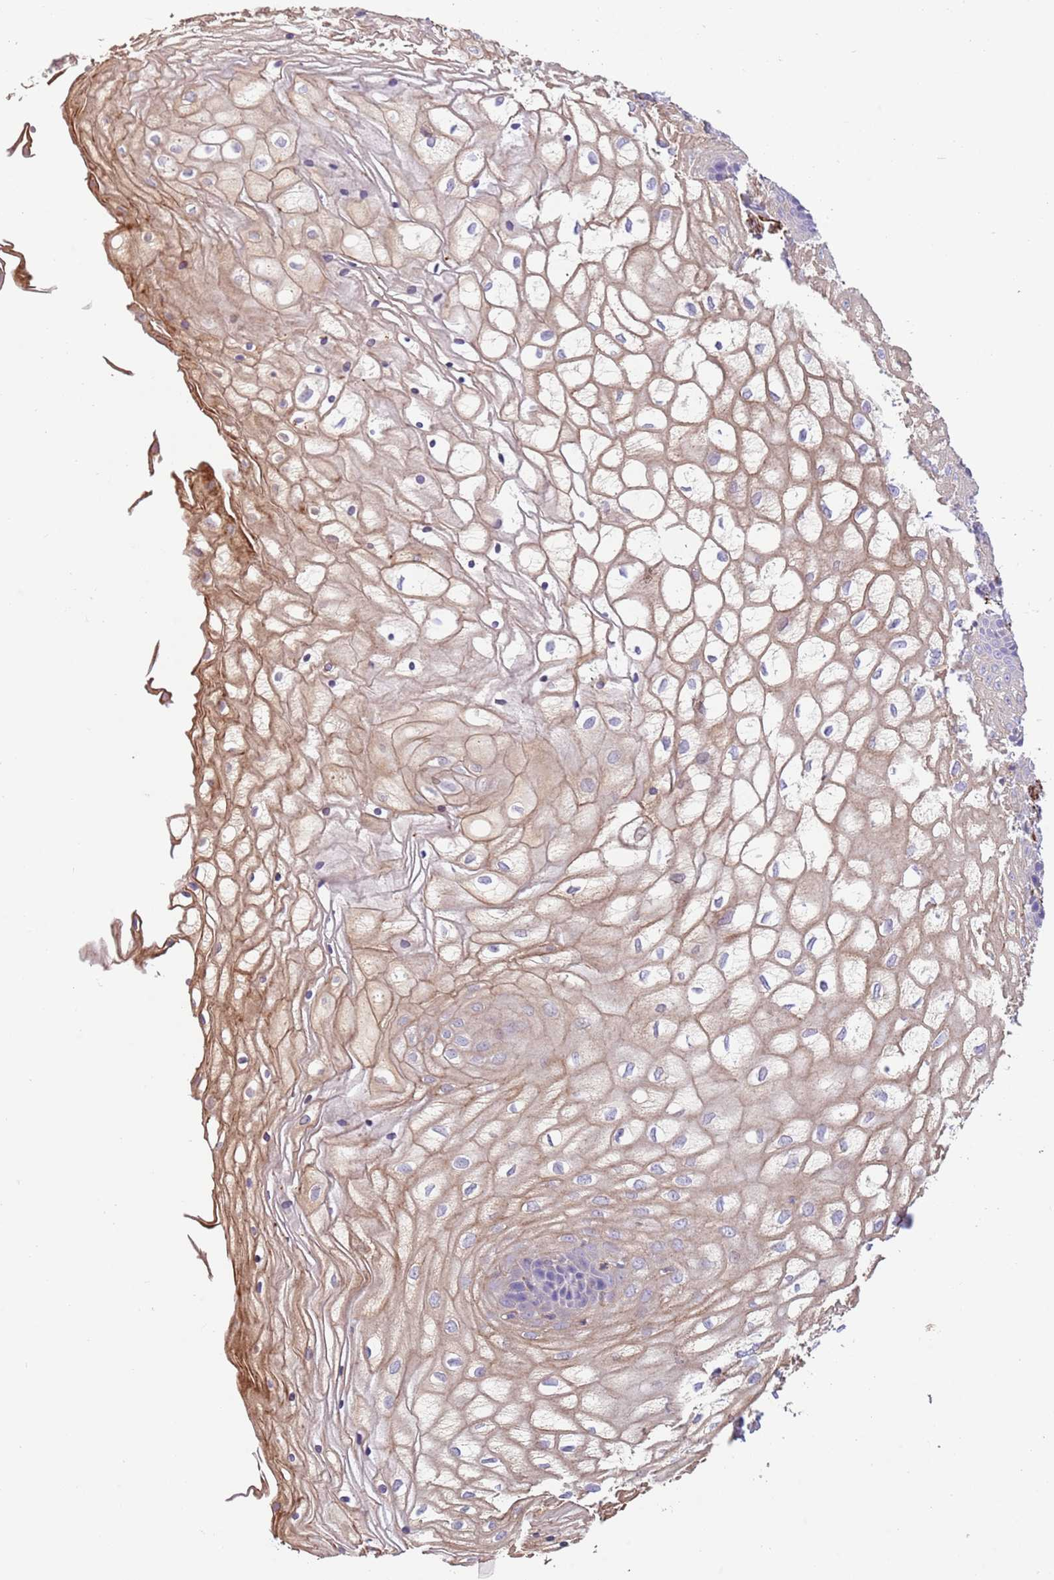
{"staining": {"intensity": "moderate", "quantity": "<25%", "location": "cytoplasmic/membranous"}, "tissue": "vagina", "cell_type": "Squamous epithelial cells", "image_type": "normal", "snomed": [{"axis": "morphology", "description": "Normal tissue, NOS"}, {"axis": "topography", "description": "Vagina"}], "caption": "This photomicrograph shows benign vagina stained with immunohistochemistry (IHC) to label a protein in brown. The cytoplasmic/membranous of squamous epithelial cells show moderate positivity for the protein. Nuclei are counter-stained blue.", "gene": "MOGAT1", "patient": {"sex": "female", "age": 34}}